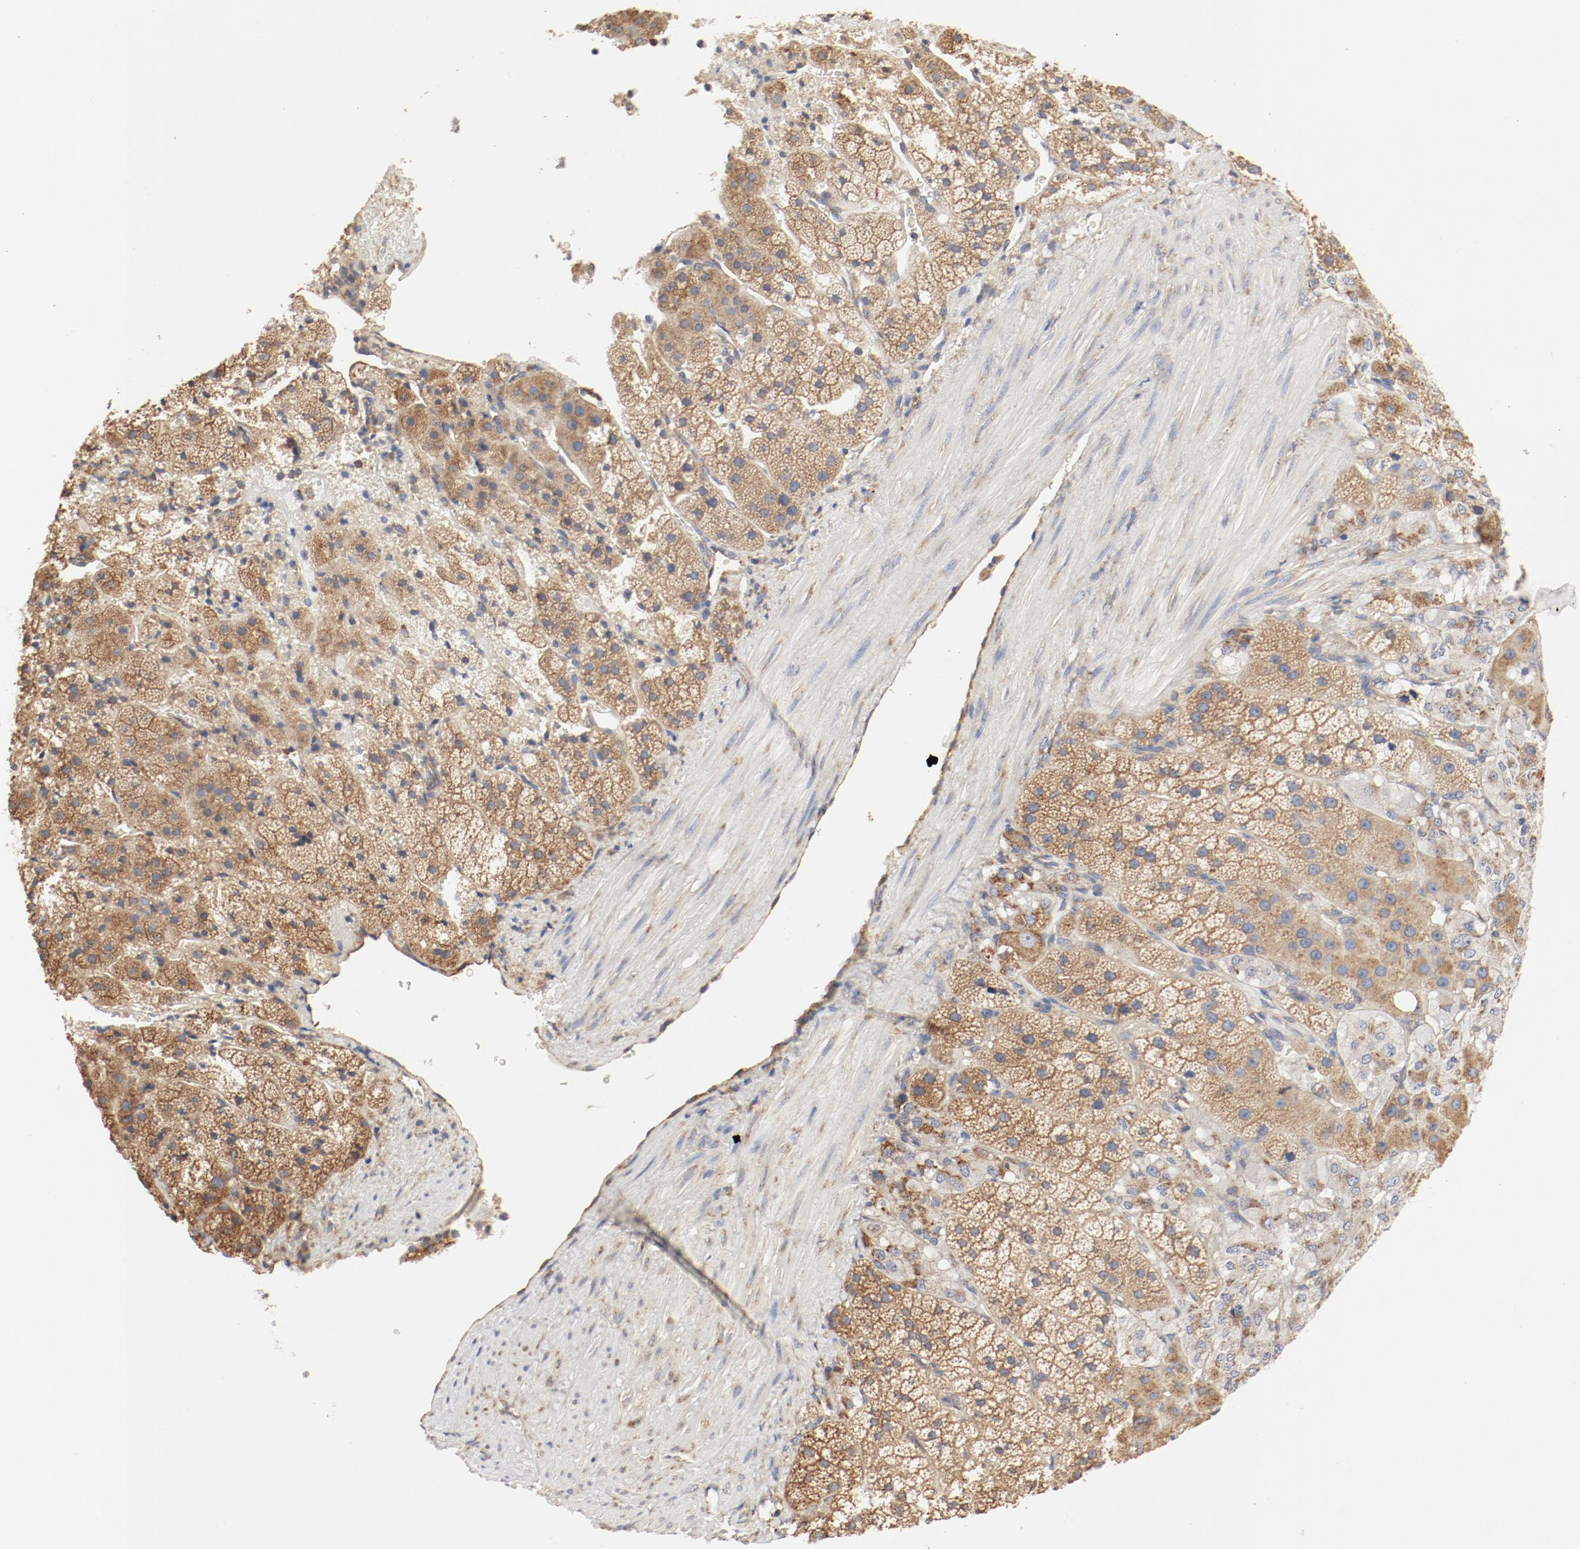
{"staining": {"intensity": "moderate", "quantity": ">75%", "location": "cytoplasmic/membranous"}, "tissue": "adrenal gland", "cell_type": "Glandular cells", "image_type": "normal", "snomed": [{"axis": "morphology", "description": "Normal tissue, NOS"}, {"axis": "topography", "description": "Adrenal gland"}], "caption": "About >75% of glandular cells in normal human adrenal gland exhibit moderate cytoplasmic/membranous protein positivity as visualized by brown immunohistochemical staining.", "gene": "RPS6", "patient": {"sex": "female", "age": 44}}